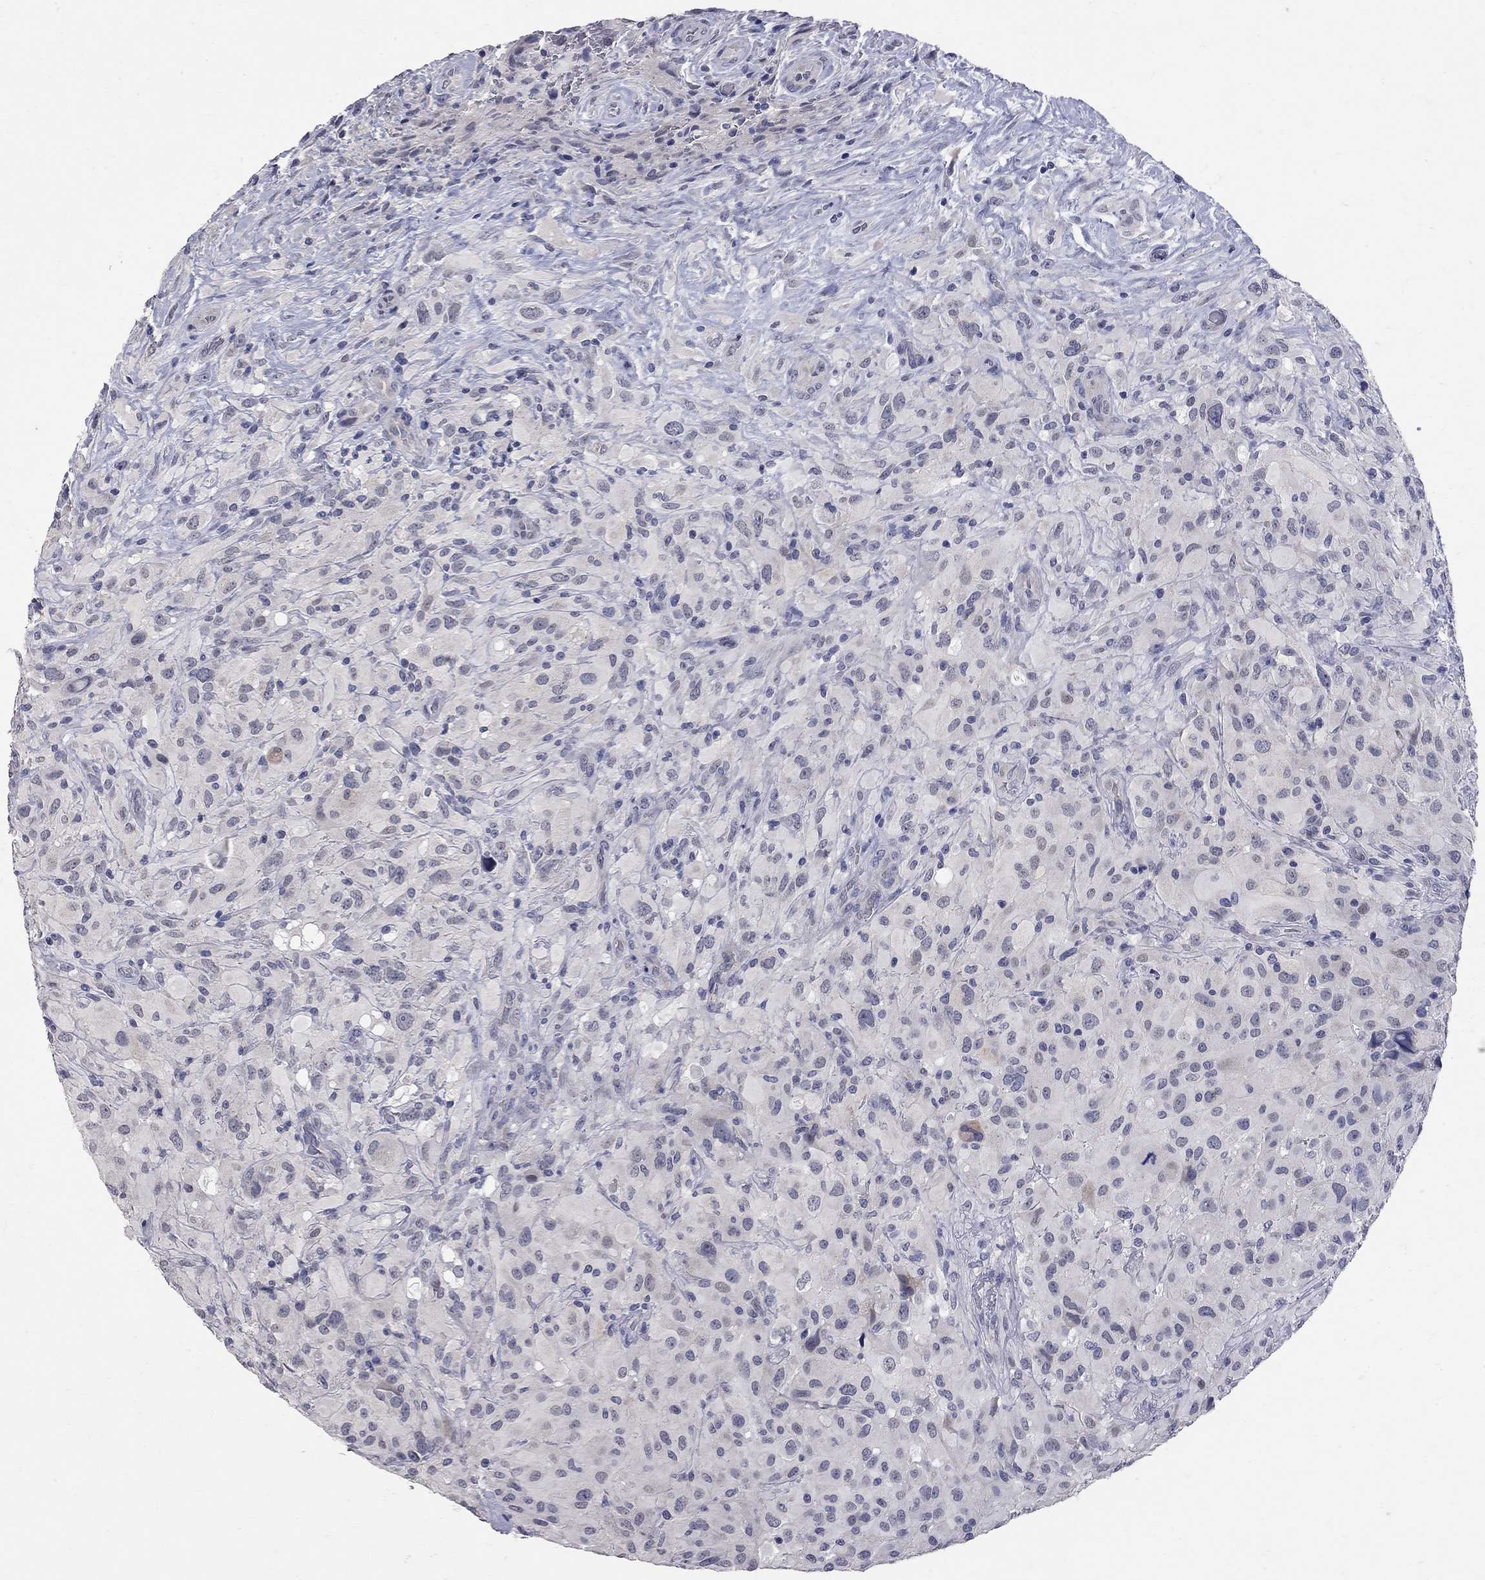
{"staining": {"intensity": "negative", "quantity": "none", "location": "none"}, "tissue": "glioma", "cell_type": "Tumor cells", "image_type": "cancer", "snomed": [{"axis": "morphology", "description": "Glioma, malignant, High grade"}, {"axis": "topography", "description": "Cerebral cortex"}], "caption": "A micrograph of human high-grade glioma (malignant) is negative for staining in tumor cells.", "gene": "NOS2", "patient": {"sex": "male", "age": 35}}